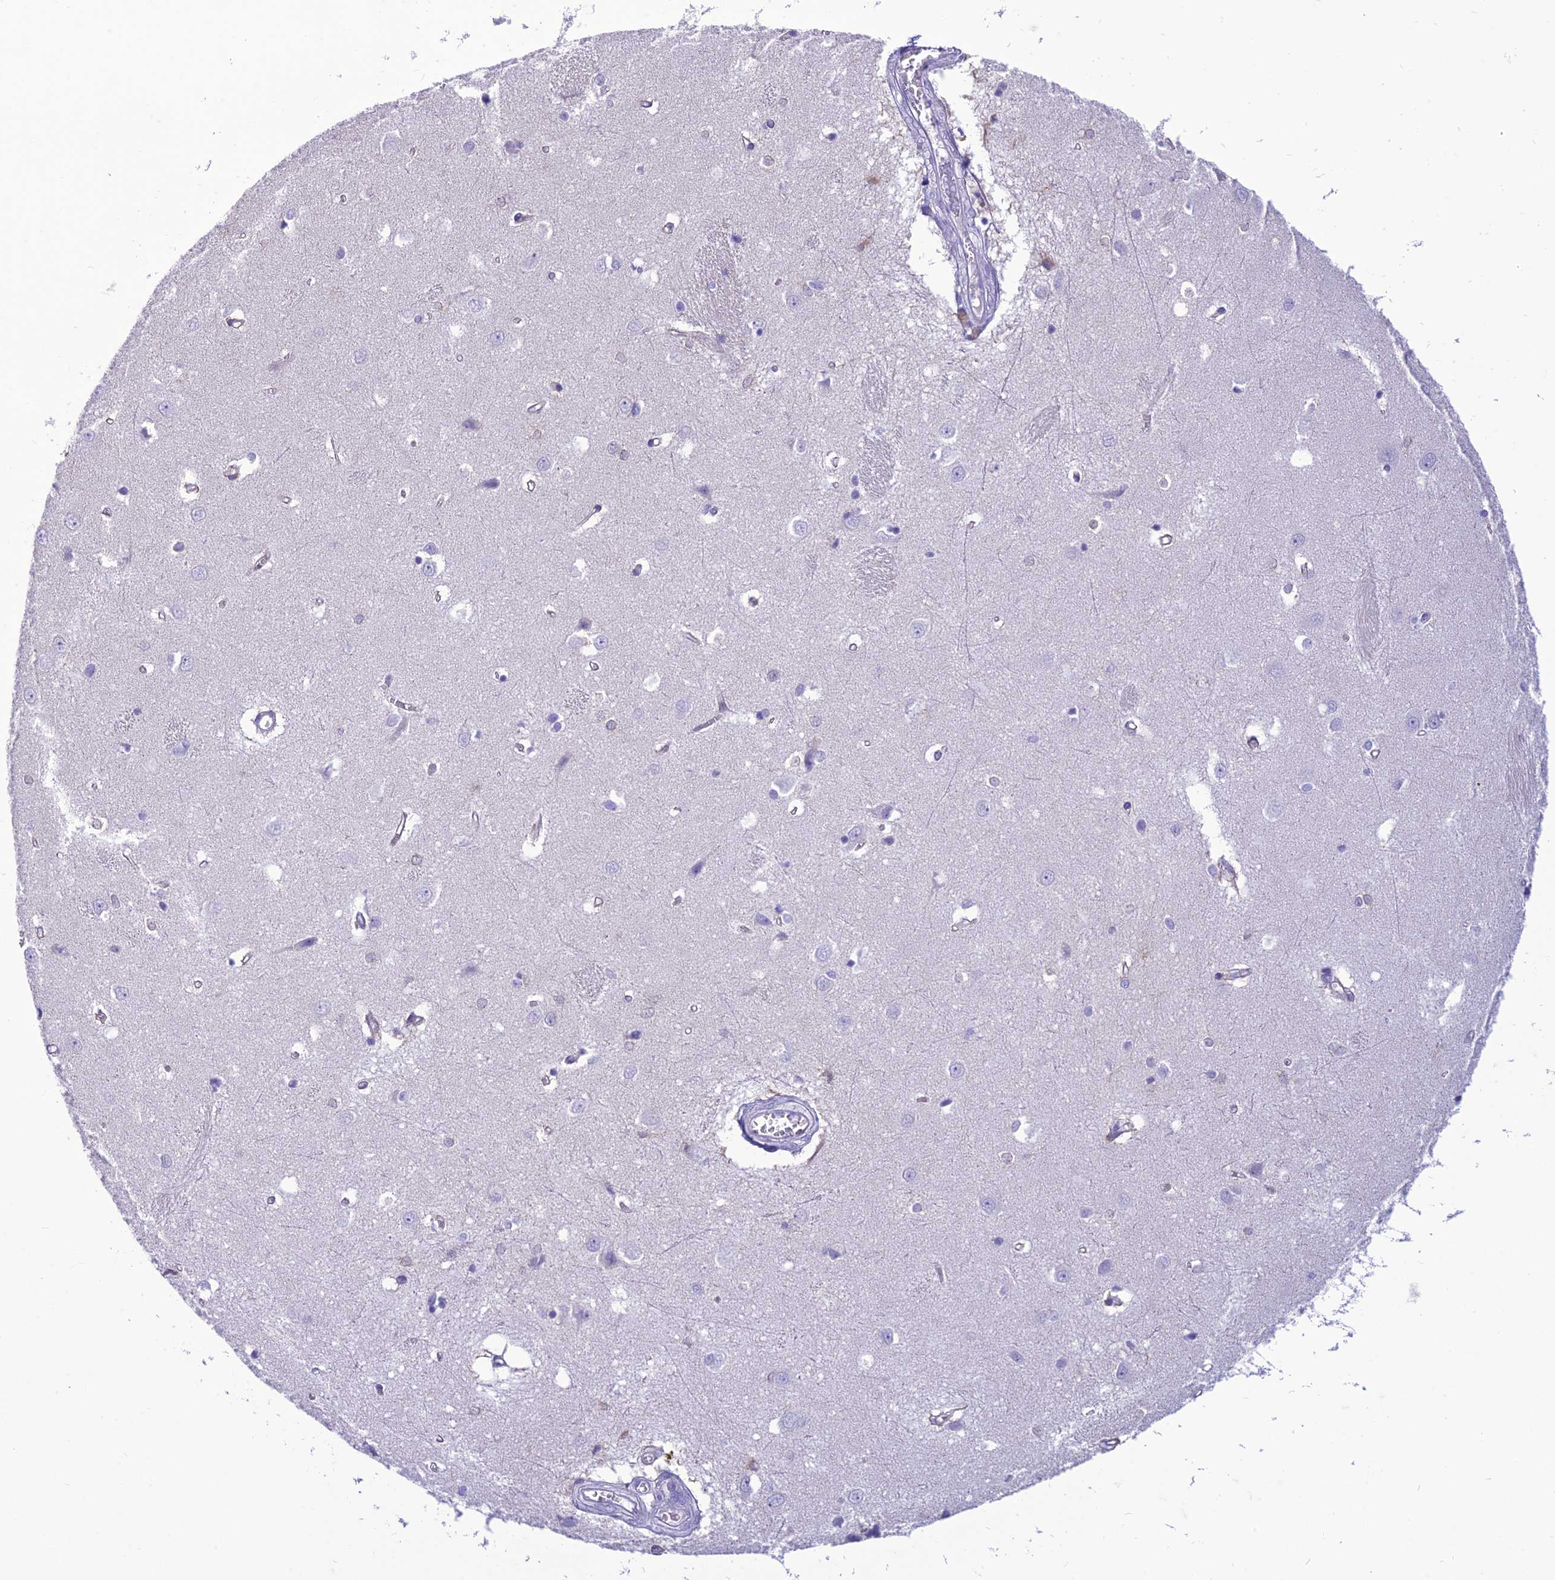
{"staining": {"intensity": "moderate", "quantity": "<25%", "location": "cytoplasmic/membranous"}, "tissue": "caudate", "cell_type": "Glial cells", "image_type": "normal", "snomed": [{"axis": "morphology", "description": "Normal tissue, NOS"}, {"axis": "topography", "description": "Lateral ventricle wall"}], "caption": "This is a micrograph of IHC staining of normal caudate, which shows moderate expression in the cytoplasmic/membranous of glial cells.", "gene": "DHDH", "patient": {"sex": "male", "age": 37}}